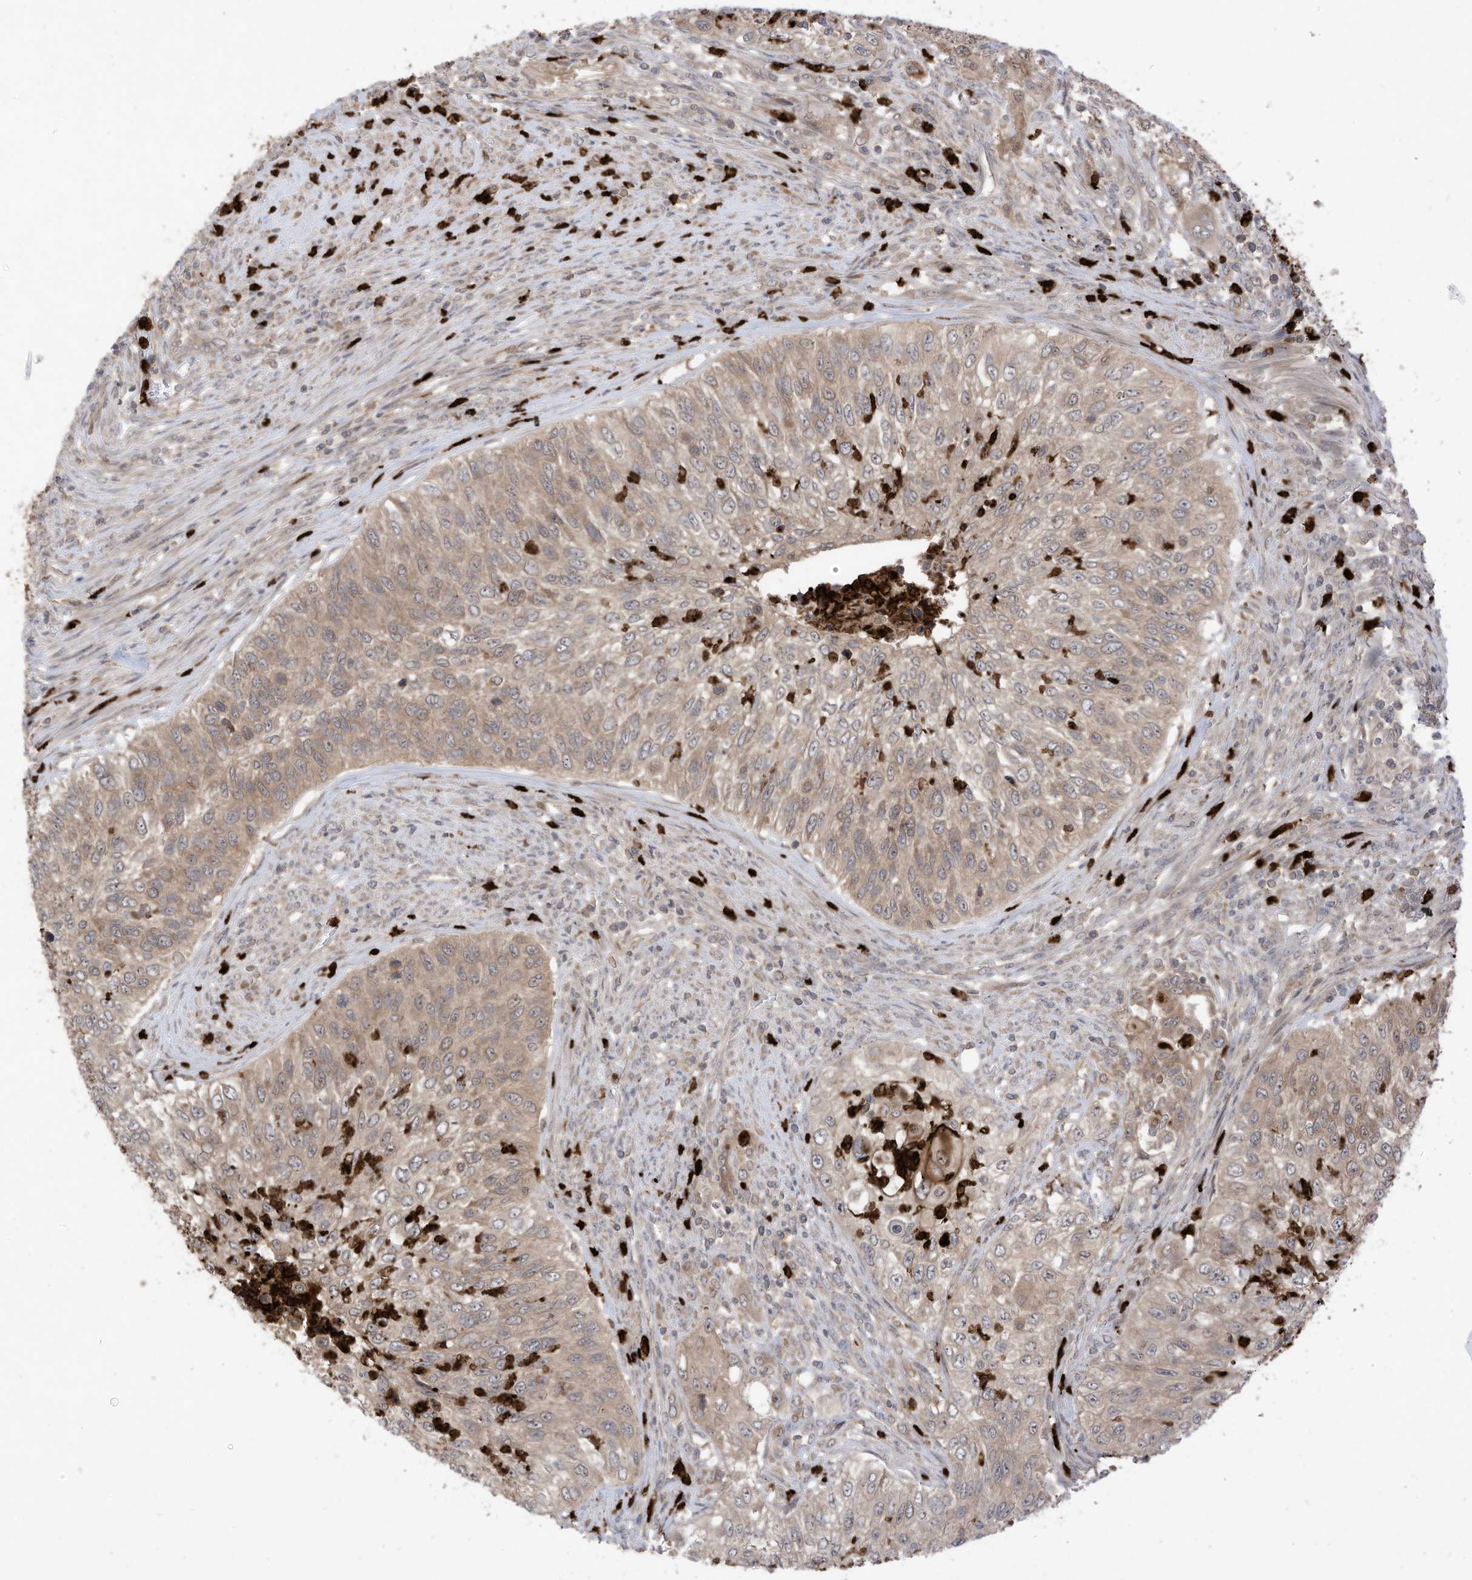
{"staining": {"intensity": "weak", "quantity": "25%-75%", "location": "cytoplasmic/membranous"}, "tissue": "urothelial cancer", "cell_type": "Tumor cells", "image_type": "cancer", "snomed": [{"axis": "morphology", "description": "Urothelial carcinoma, High grade"}, {"axis": "topography", "description": "Urinary bladder"}], "caption": "IHC photomicrograph of urothelial carcinoma (high-grade) stained for a protein (brown), which shows low levels of weak cytoplasmic/membranous staining in approximately 25%-75% of tumor cells.", "gene": "CNKSR1", "patient": {"sex": "female", "age": 60}}